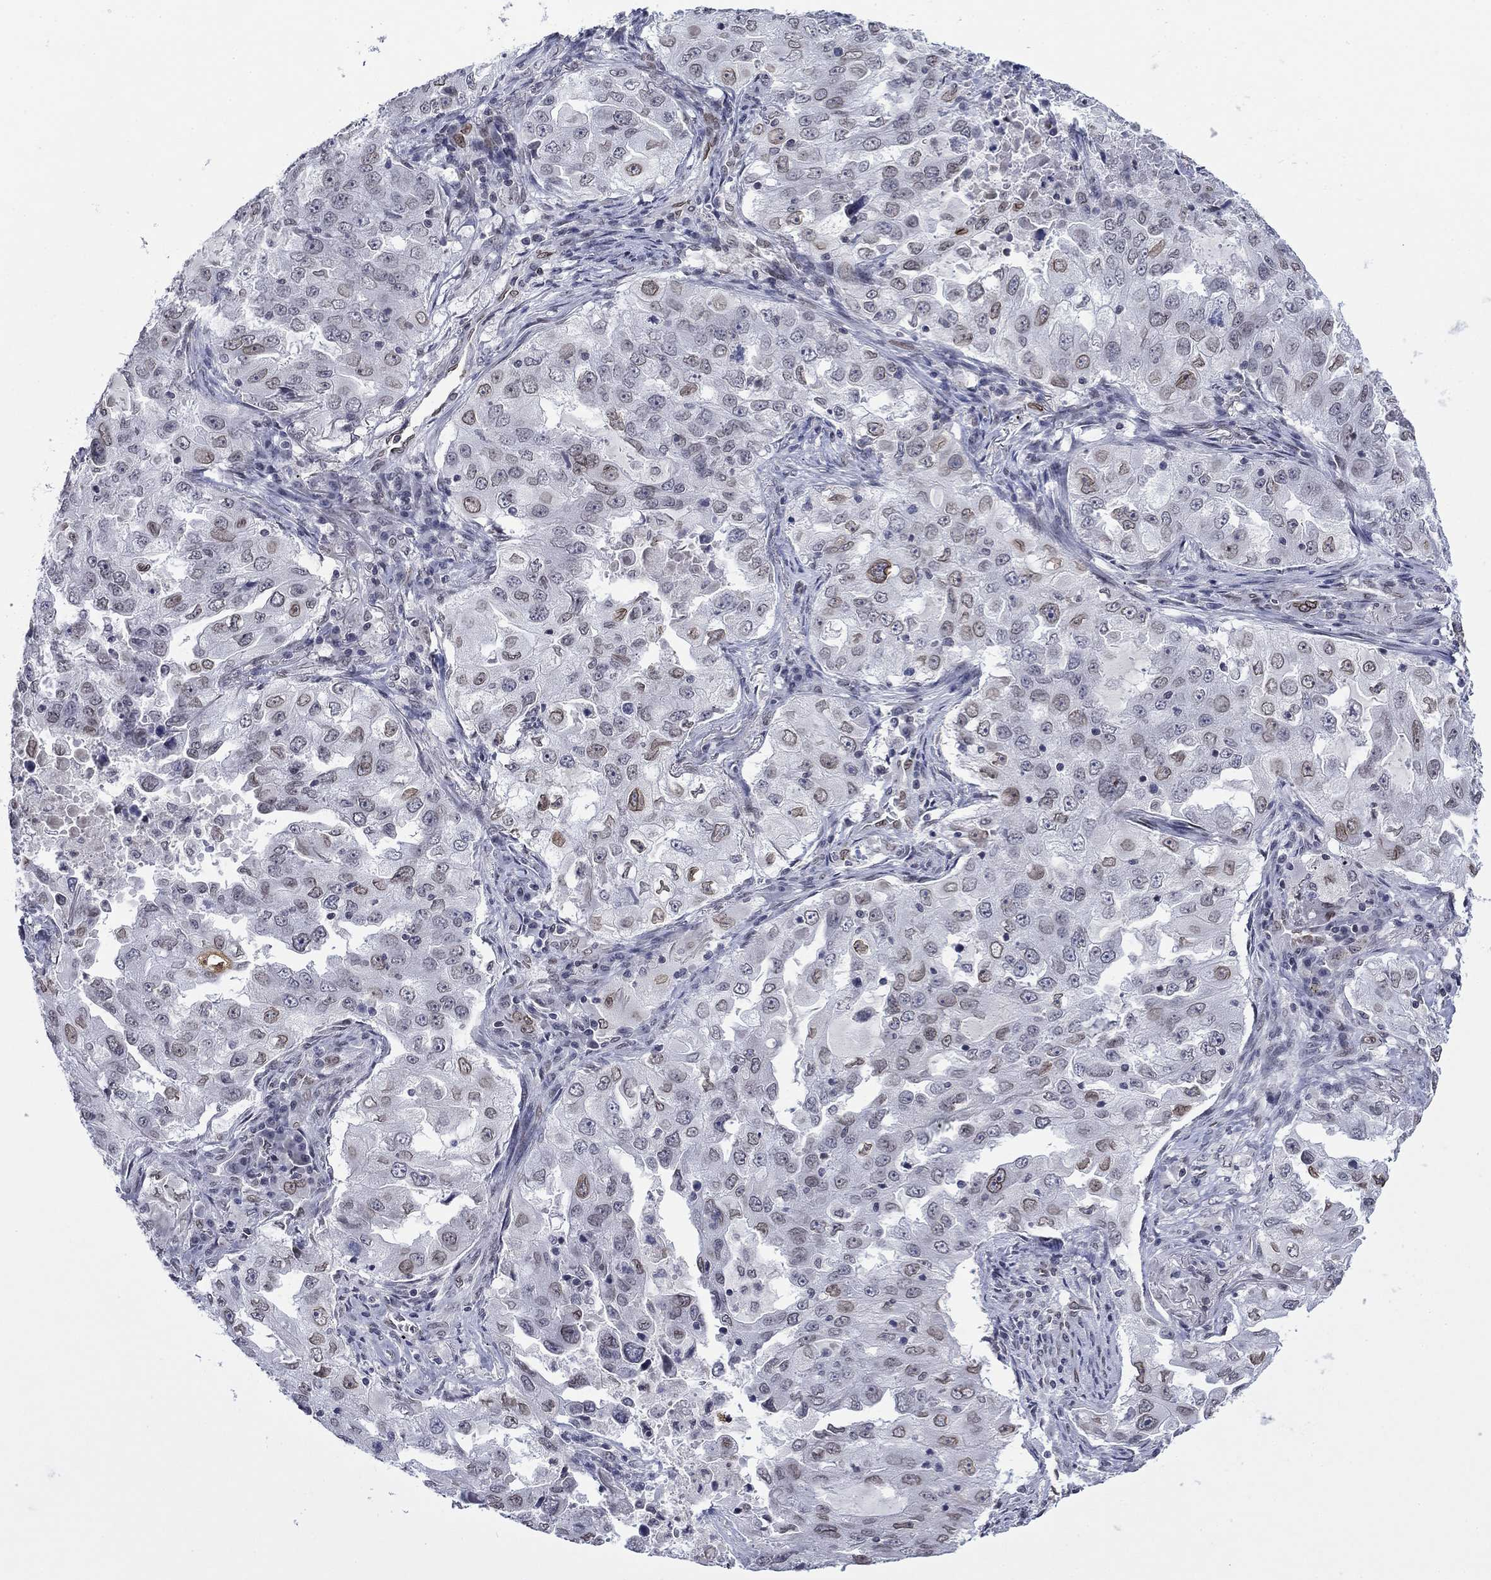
{"staining": {"intensity": "strong", "quantity": "<25%", "location": "cytoplasmic/membranous,nuclear"}, "tissue": "lung cancer", "cell_type": "Tumor cells", "image_type": "cancer", "snomed": [{"axis": "morphology", "description": "Adenocarcinoma, NOS"}, {"axis": "topography", "description": "Lung"}], "caption": "The image exhibits immunohistochemical staining of lung cancer (adenocarcinoma). There is strong cytoplasmic/membranous and nuclear expression is appreciated in approximately <25% of tumor cells.", "gene": "TOR1AIP1", "patient": {"sex": "female", "age": 61}}